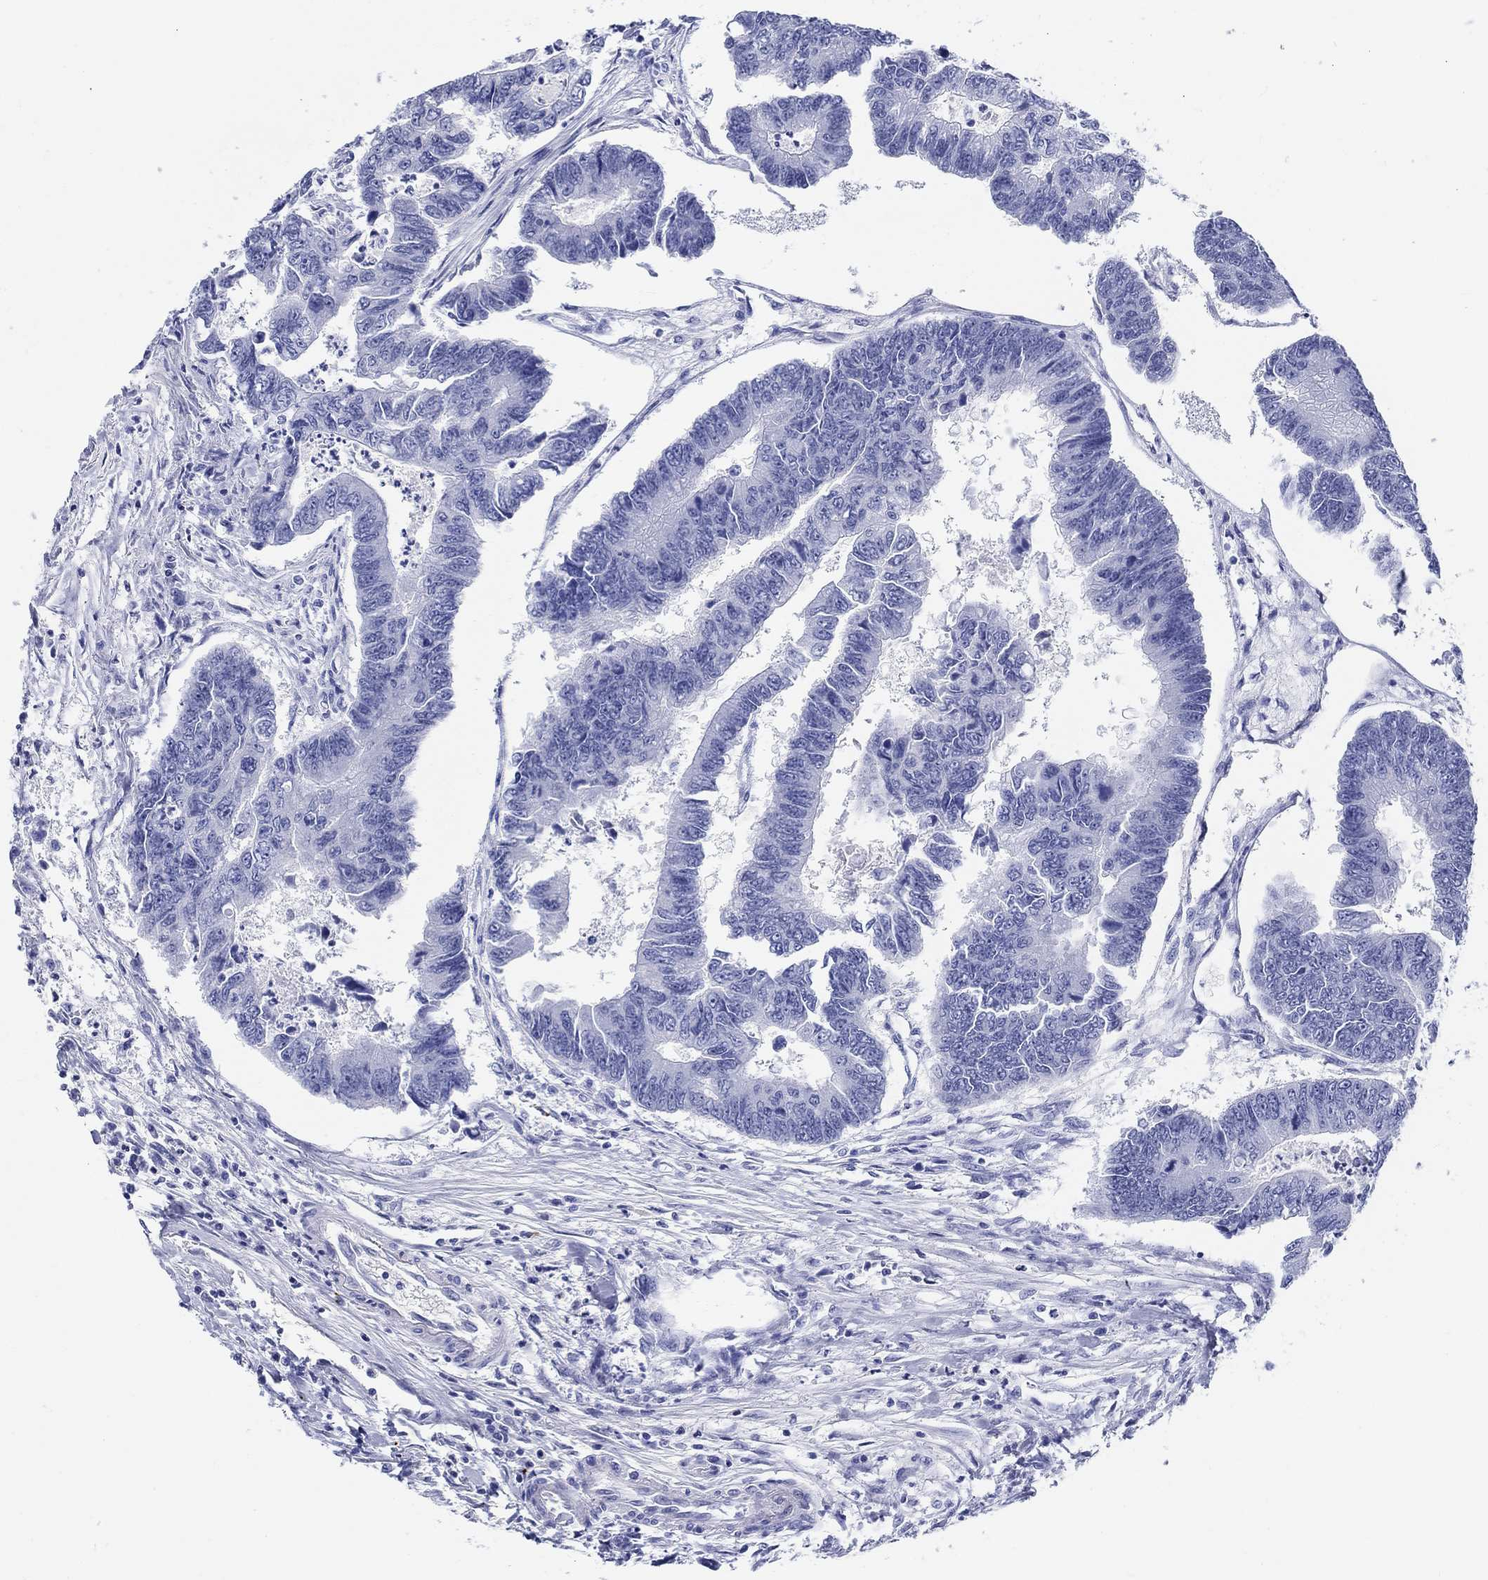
{"staining": {"intensity": "negative", "quantity": "none", "location": "none"}, "tissue": "colorectal cancer", "cell_type": "Tumor cells", "image_type": "cancer", "snomed": [{"axis": "morphology", "description": "Adenocarcinoma, NOS"}, {"axis": "topography", "description": "Colon"}], "caption": "Colorectal adenocarcinoma was stained to show a protein in brown. There is no significant positivity in tumor cells.", "gene": "CRYGS", "patient": {"sex": "female", "age": 65}}